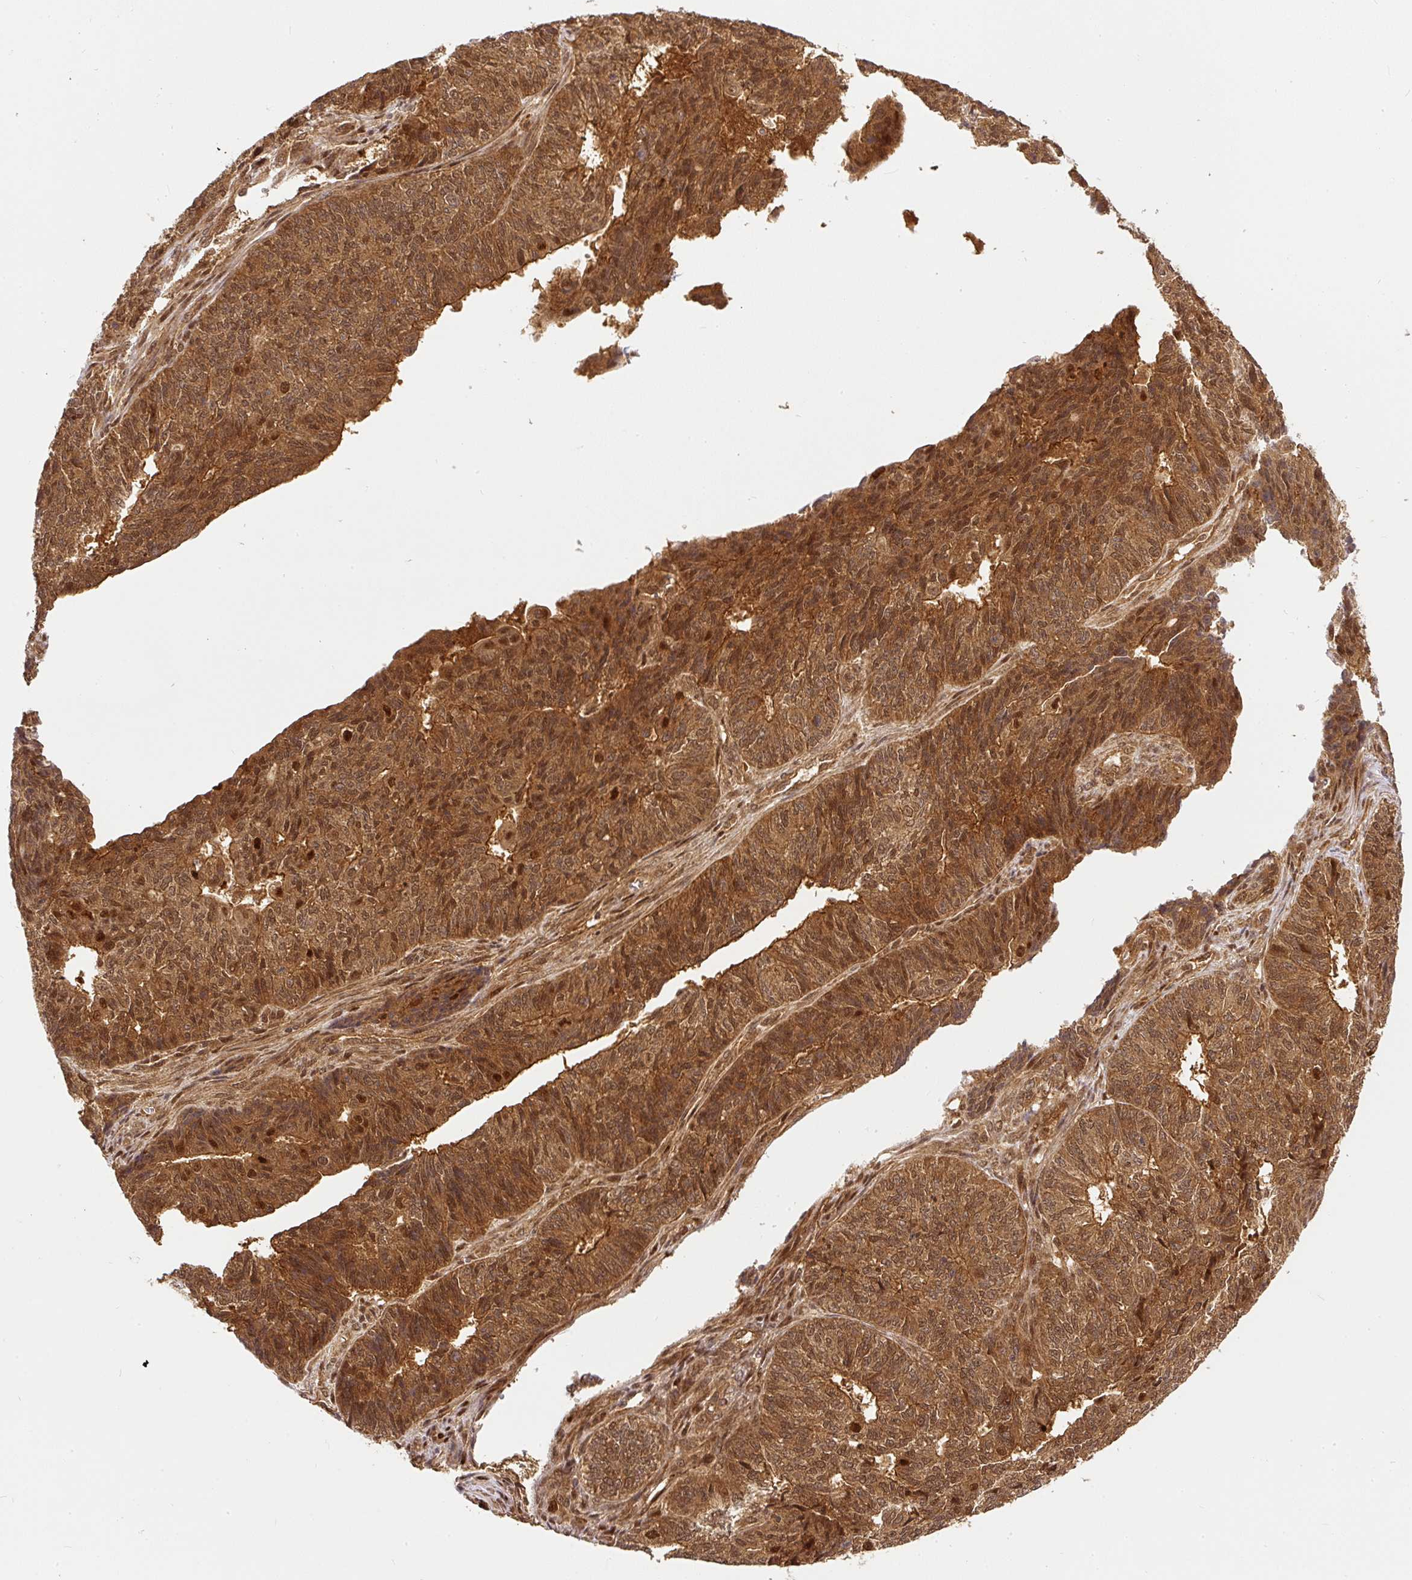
{"staining": {"intensity": "strong", "quantity": ">75%", "location": "cytoplasmic/membranous,nuclear"}, "tissue": "endometrial cancer", "cell_type": "Tumor cells", "image_type": "cancer", "snomed": [{"axis": "morphology", "description": "Adenocarcinoma, NOS"}, {"axis": "topography", "description": "Endometrium"}], "caption": "IHC (DAB (3,3'-diaminobenzidine)) staining of human adenocarcinoma (endometrial) displays strong cytoplasmic/membranous and nuclear protein expression in about >75% of tumor cells.", "gene": "PSMD1", "patient": {"sex": "female", "age": 32}}